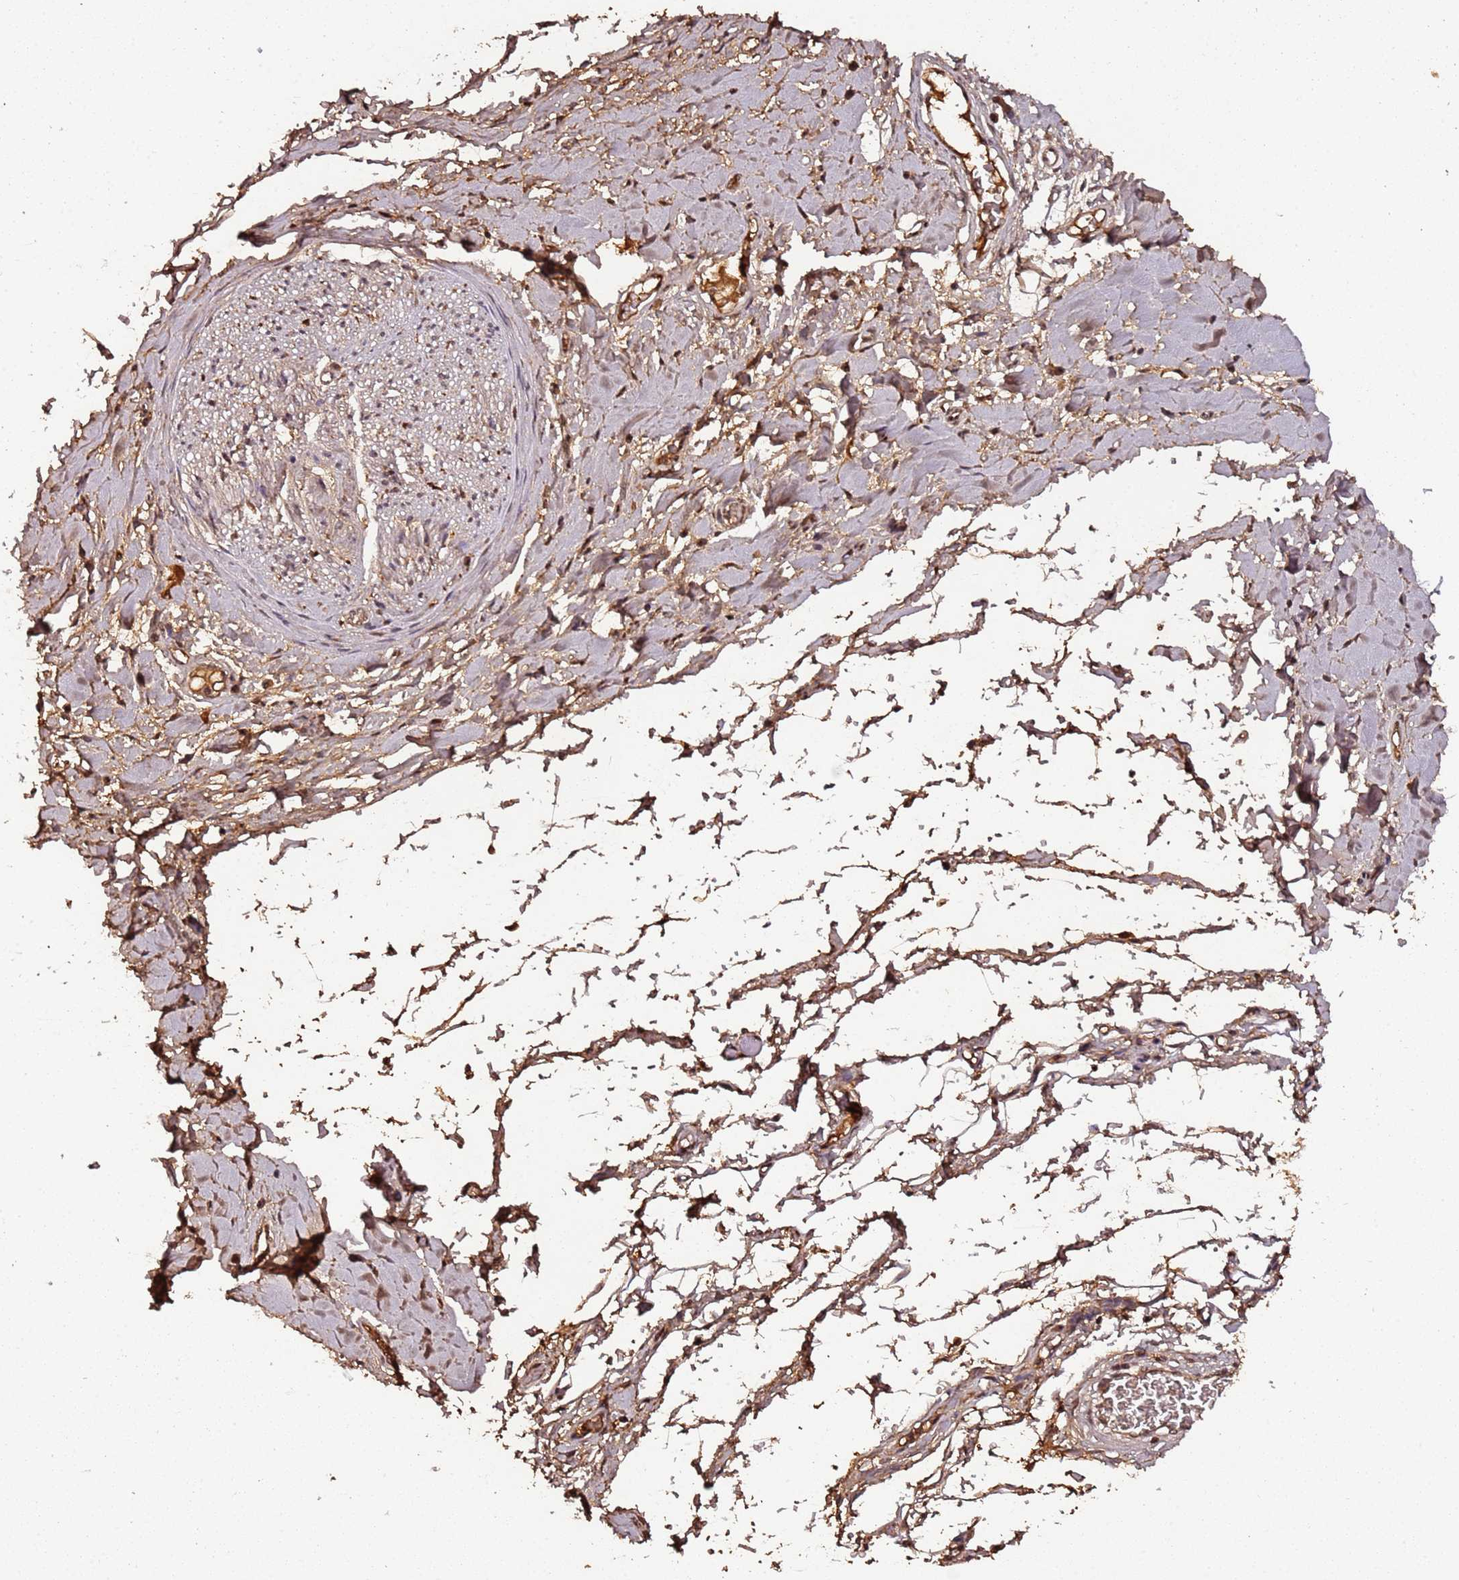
{"staining": {"intensity": "moderate", "quantity": ">75%", "location": "cytoplasmic/membranous,nuclear"}, "tissue": "adipose tissue", "cell_type": "Adipocytes", "image_type": "normal", "snomed": [{"axis": "morphology", "description": "Normal tissue, NOS"}, {"axis": "morphology", "description": "Adenocarcinoma, NOS"}, {"axis": "topography", "description": "Stomach, upper"}, {"axis": "topography", "description": "Peripheral nerve tissue"}], "caption": "This micrograph displays IHC staining of benign adipose tissue, with medium moderate cytoplasmic/membranous,nuclear staining in approximately >75% of adipocytes.", "gene": "COL1A2", "patient": {"sex": "male", "age": 62}}